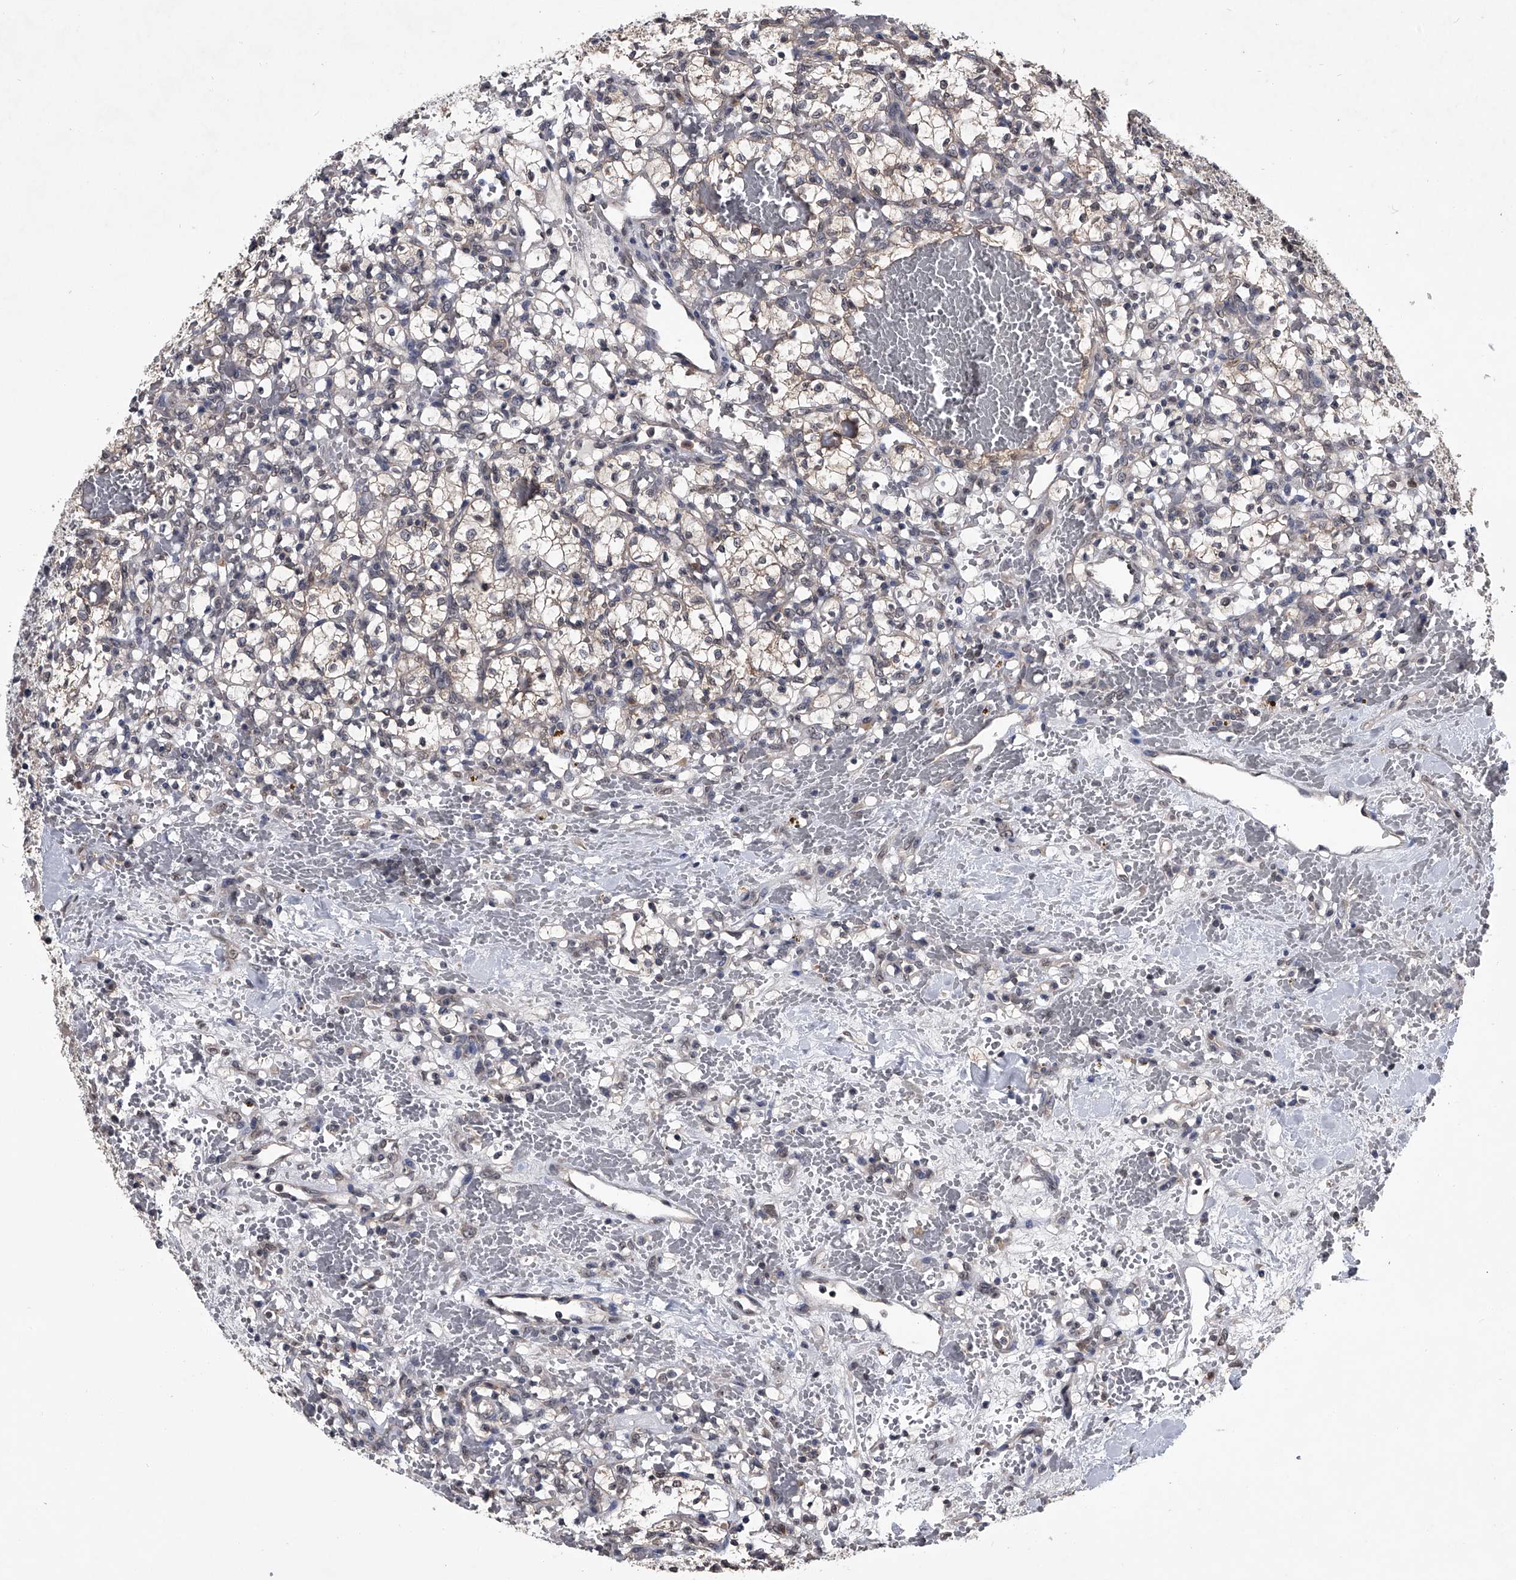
{"staining": {"intensity": "negative", "quantity": "none", "location": "none"}, "tissue": "renal cancer", "cell_type": "Tumor cells", "image_type": "cancer", "snomed": [{"axis": "morphology", "description": "Adenocarcinoma, NOS"}, {"axis": "topography", "description": "Kidney"}], "caption": "The image displays no staining of tumor cells in renal cancer. Brightfield microscopy of IHC stained with DAB (3,3'-diaminobenzidine) (brown) and hematoxylin (blue), captured at high magnification.", "gene": "TSNAX", "patient": {"sex": "female", "age": 60}}